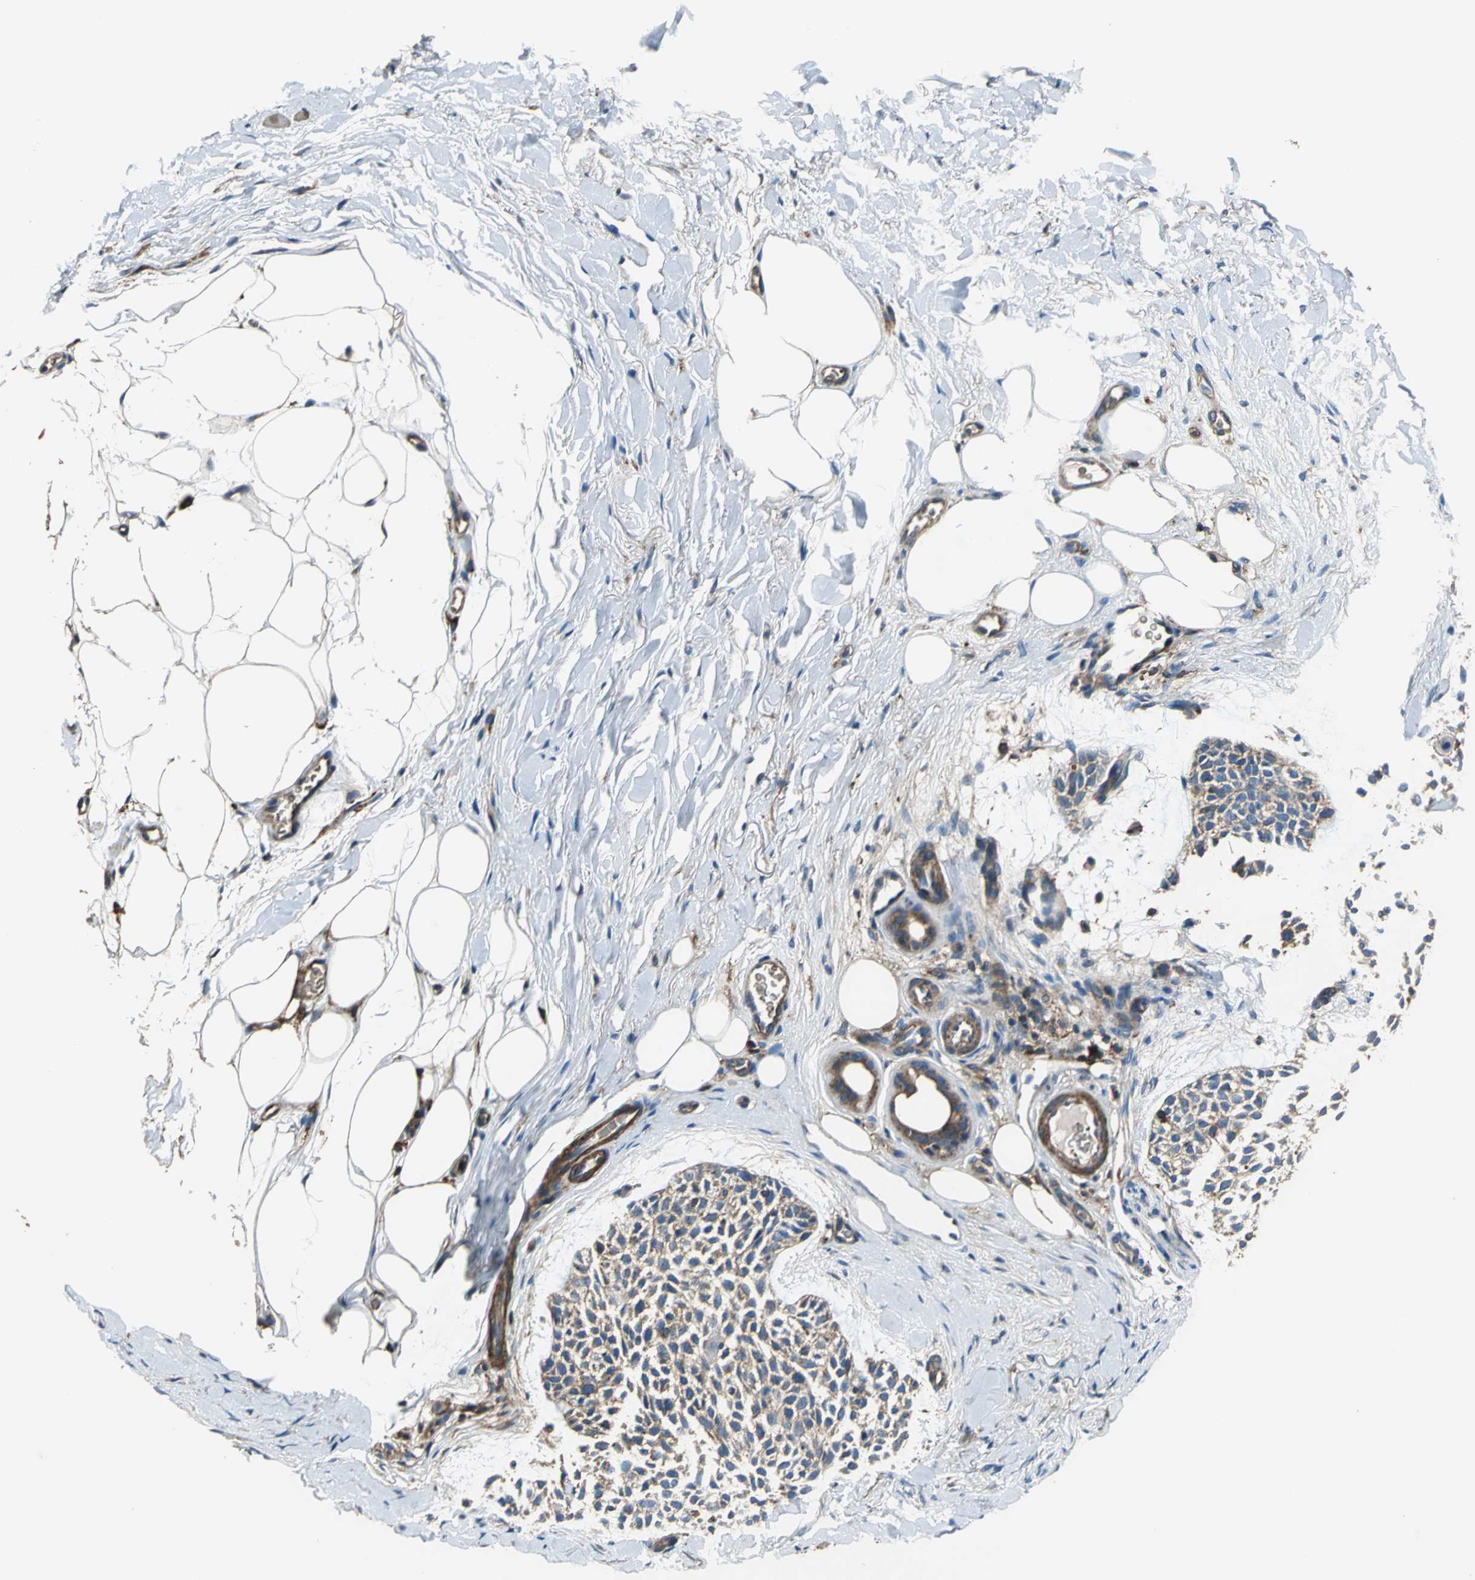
{"staining": {"intensity": "moderate", "quantity": ">75%", "location": "cytoplasmic/membranous"}, "tissue": "skin cancer", "cell_type": "Tumor cells", "image_type": "cancer", "snomed": [{"axis": "morphology", "description": "Normal tissue, NOS"}, {"axis": "morphology", "description": "Basal cell carcinoma"}, {"axis": "topography", "description": "Skin"}], "caption": "Moderate cytoplasmic/membranous expression is identified in about >75% of tumor cells in skin cancer (basal cell carcinoma).", "gene": "PARVA", "patient": {"sex": "female", "age": 70}}